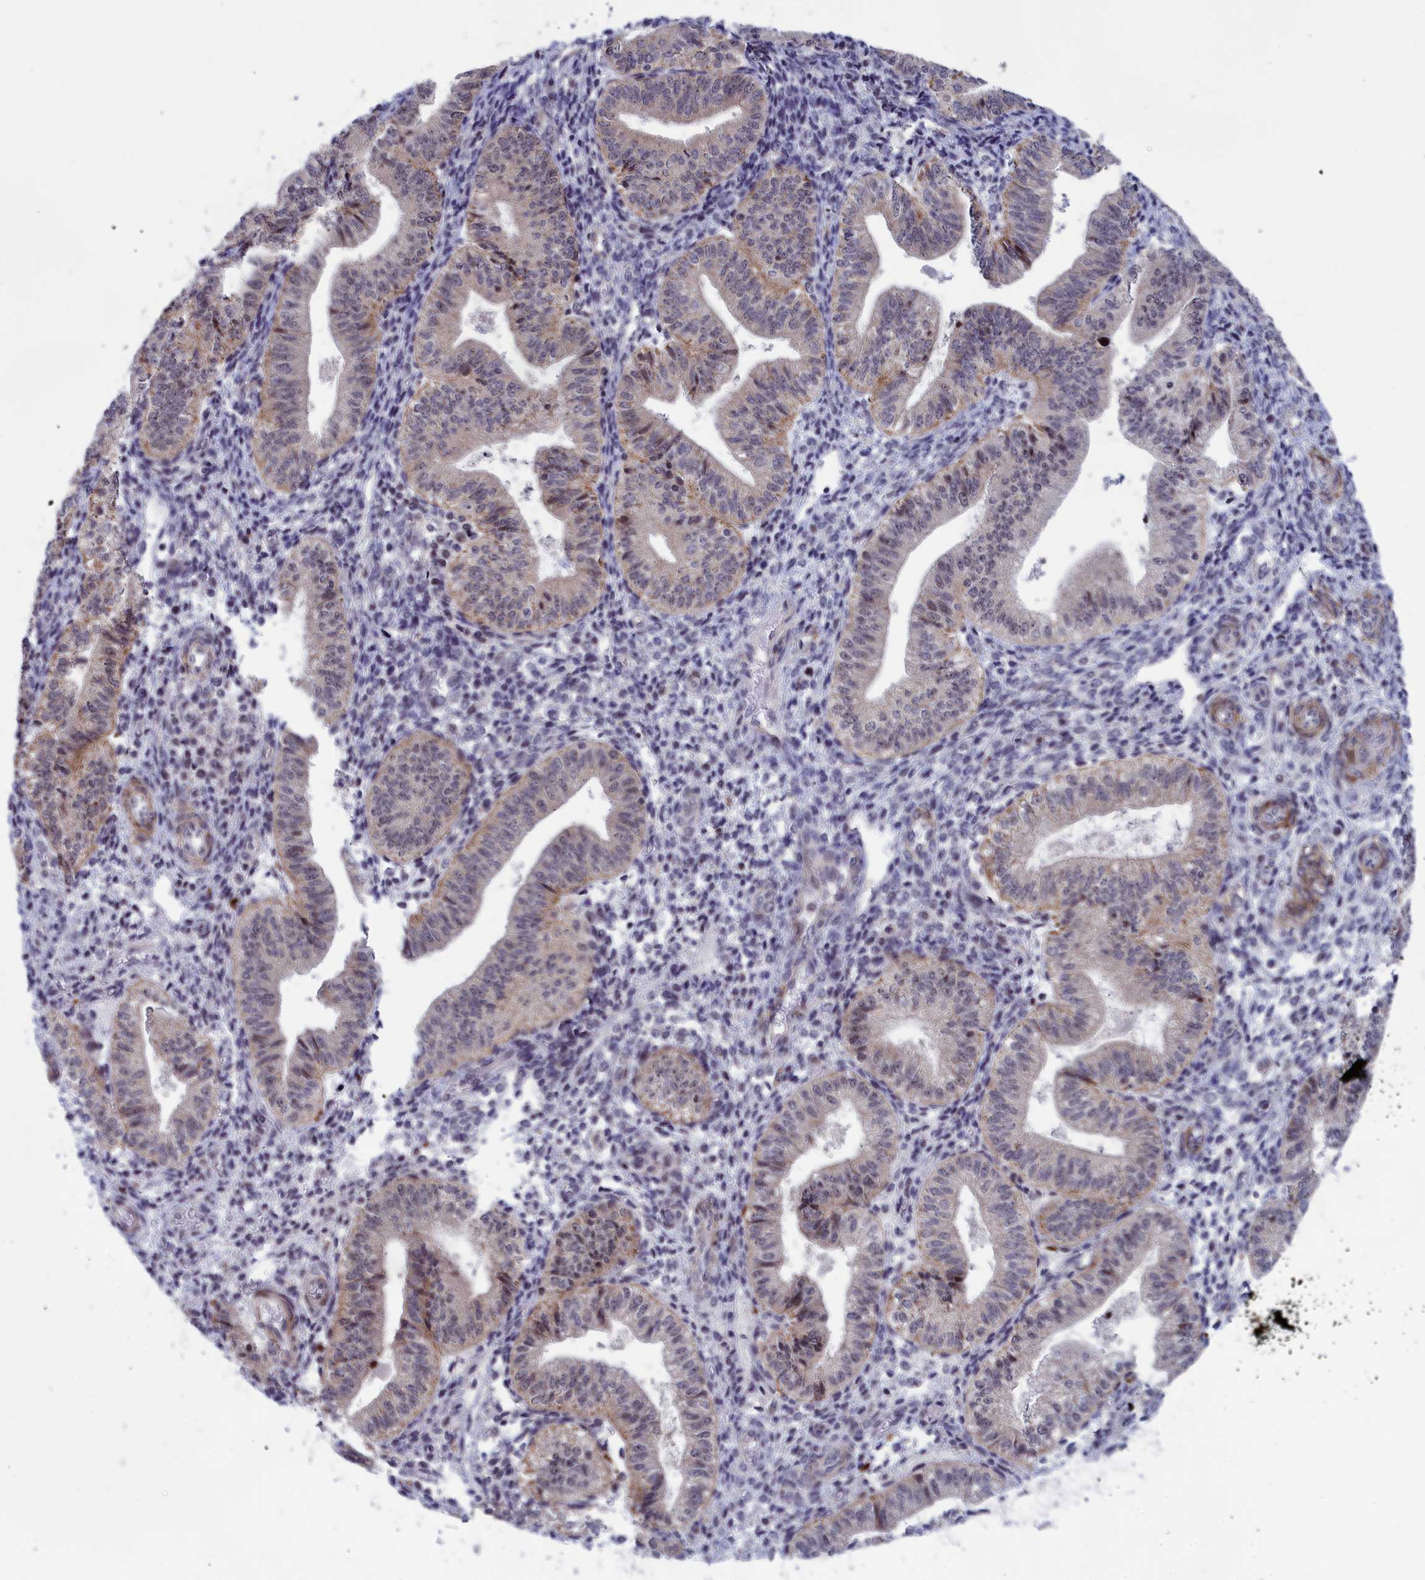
{"staining": {"intensity": "negative", "quantity": "none", "location": "none"}, "tissue": "endometrium", "cell_type": "Cells in endometrial stroma", "image_type": "normal", "snomed": [{"axis": "morphology", "description": "Normal tissue, NOS"}, {"axis": "topography", "description": "Endometrium"}], "caption": "Immunohistochemical staining of unremarkable endometrium reveals no significant staining in cells in endometrial stroma. (DAB (3,3'-diaminobenzidine) IHC visualized using brightfield microscopy, high magnification).", "gene": "PPAN", "patient": {"sex": "female", "age": 34}}